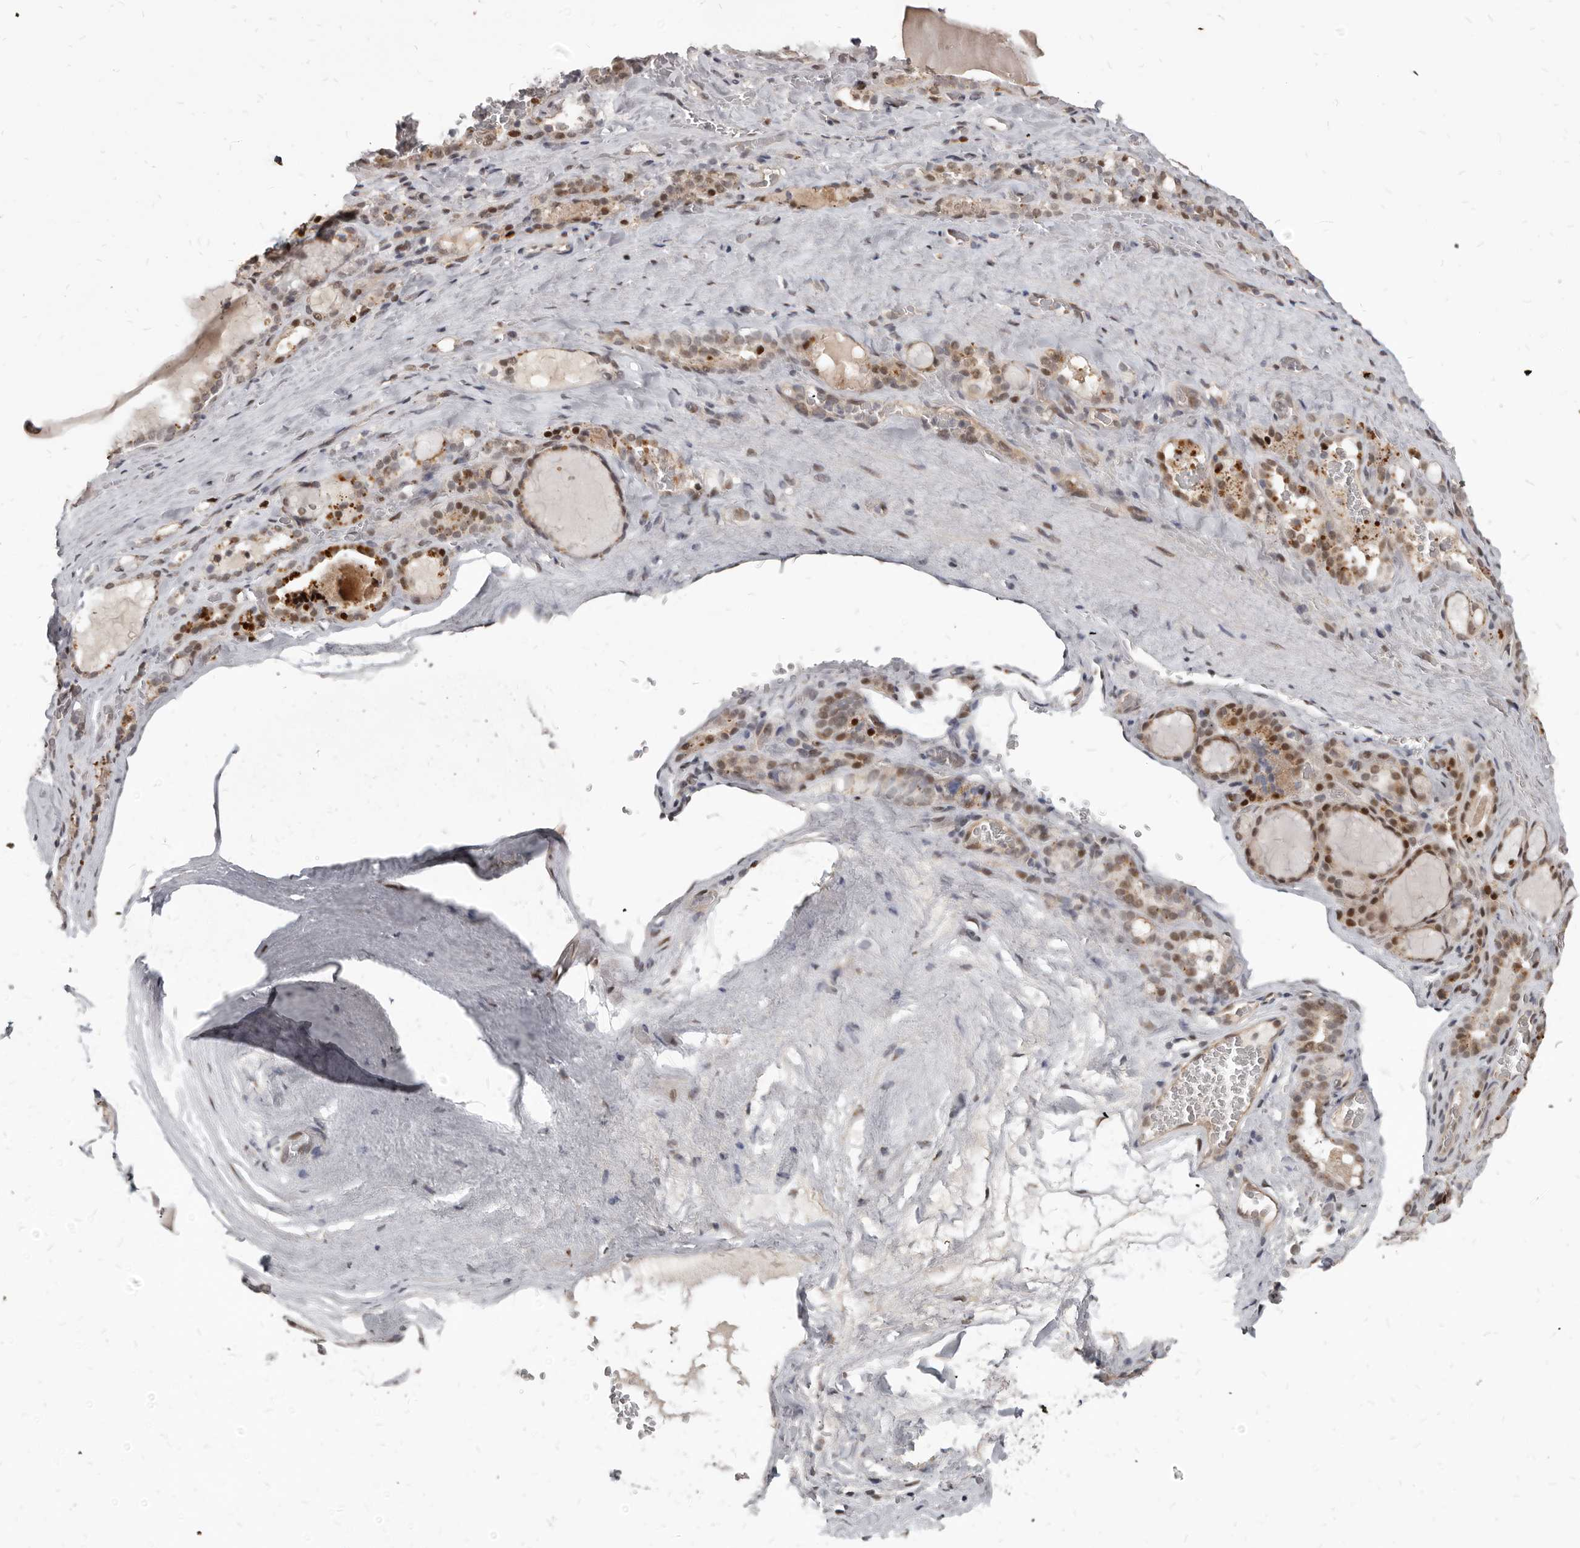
{"staining": {"intensity": "strong", "quantity": ">75%", "location": "nuclear"}, "tissue": "thyroid gland", "cell_type": "Glandular cells", "image_type": "normal", "snomed": [{"axis": "morphology", "description": "Normal tissue, NOS"}, {"axis": "topography", "description": "Thyroid gland"}], "caption": "Approximately >75% of glandular cells in unremarkable thyroid gland display strong nuclear protein positivity as visualized by brown immunohistochemical staining.", "gene": "ATF5", "patient": {"sex": "female", "age": 22}}